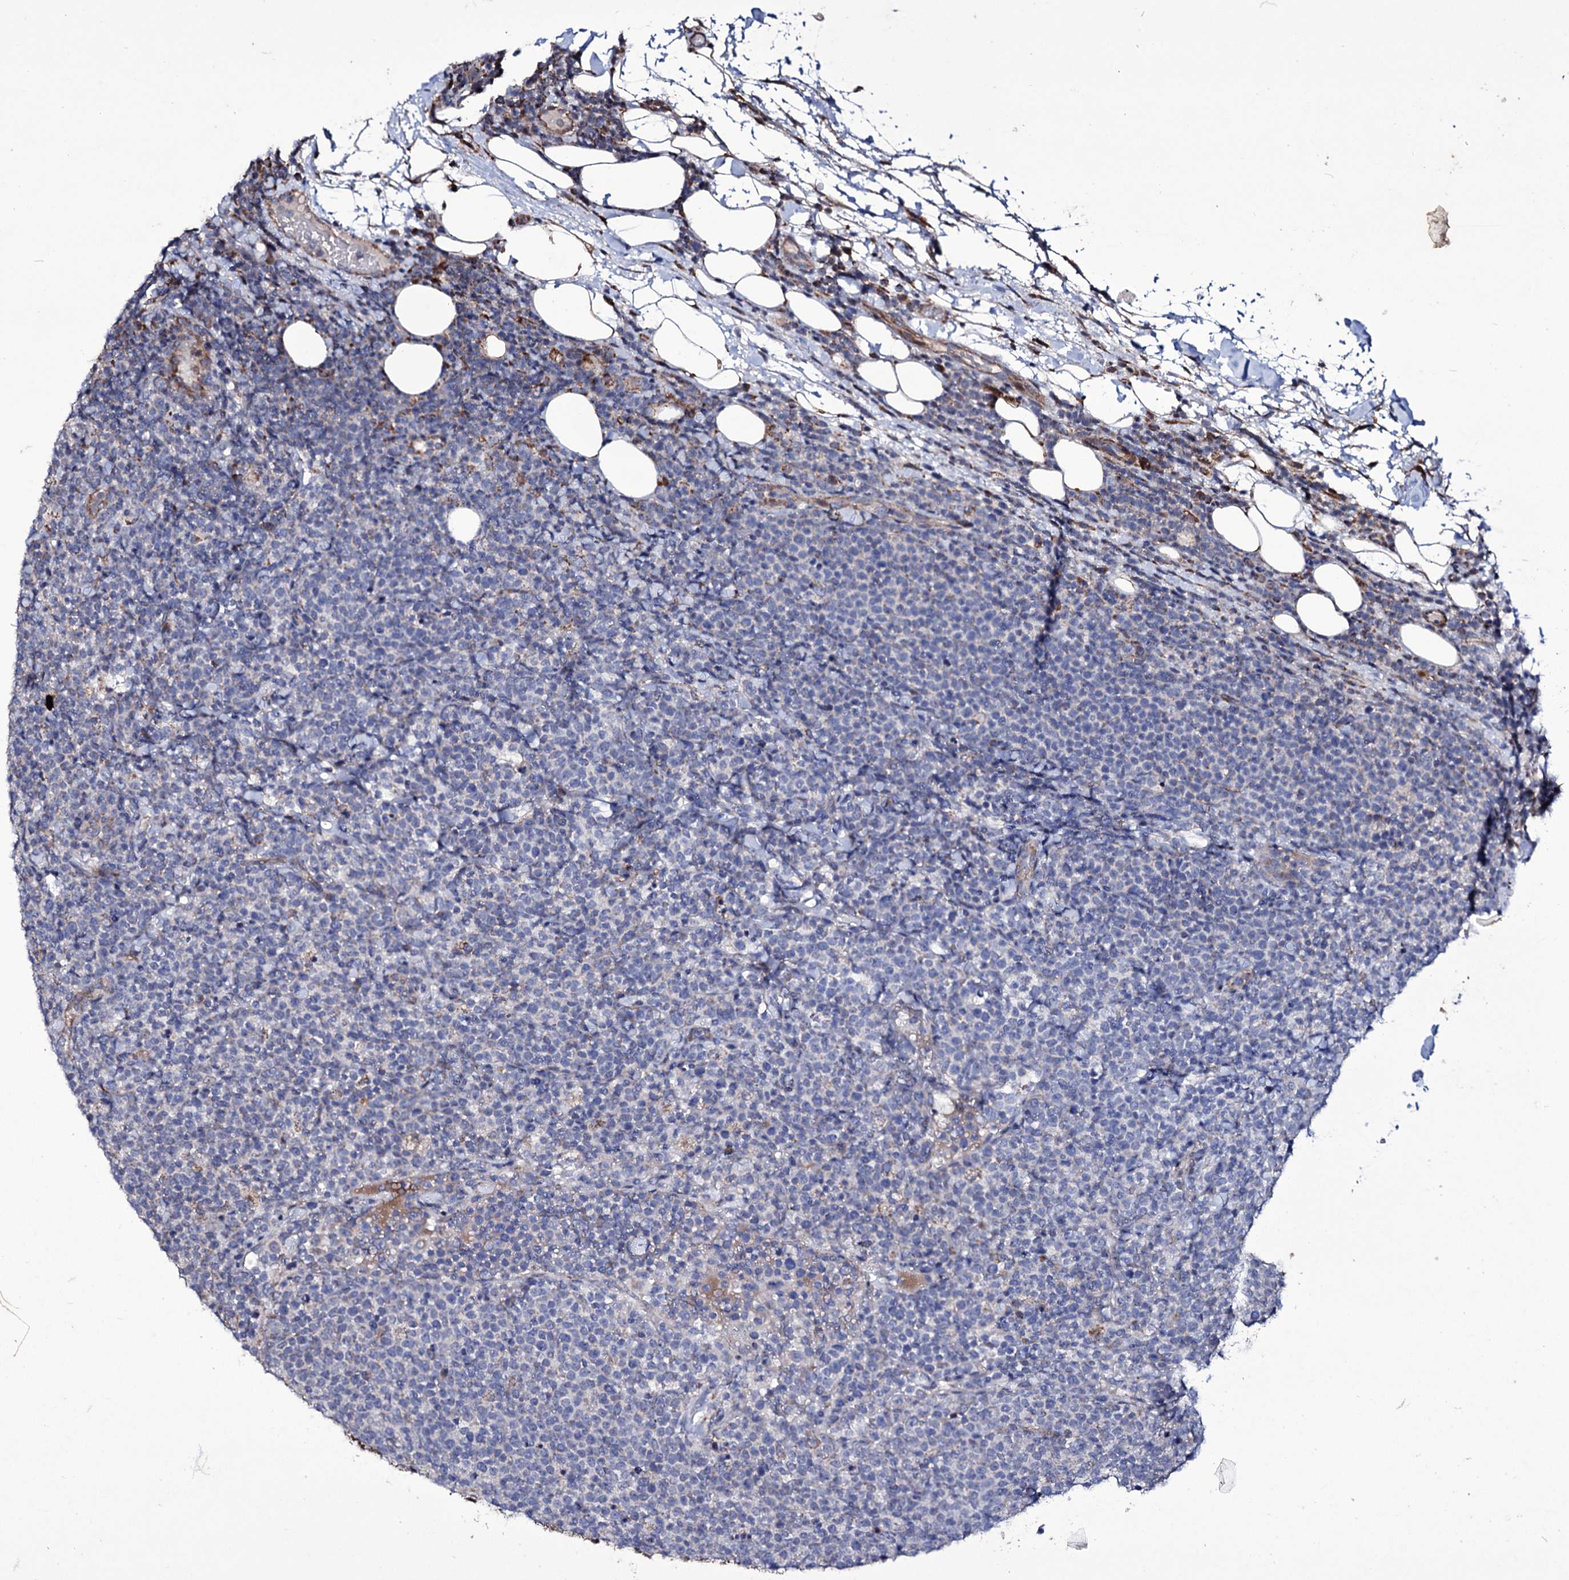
{"staining": {"intensity": "negative", "quantity": "none", "location": "none"}, "tissue": "lymphoma", "cell_type": "Tumor cells", "image_type": "cancer", "snomed": [{"axis": "morphology", "description": "Malignant lymphoma, non-Hodgkin's type, High grade"}, {"axis": "topography", "description": "Lymph node"}], "caption": "This is an IHC micrograph of malignant lymphoma, non-Hodgkin's type (high-grade). There is no staining in tumor cells.", "gene": "TUBGCP5", "patient": {"sex": "male", "age": 61}}